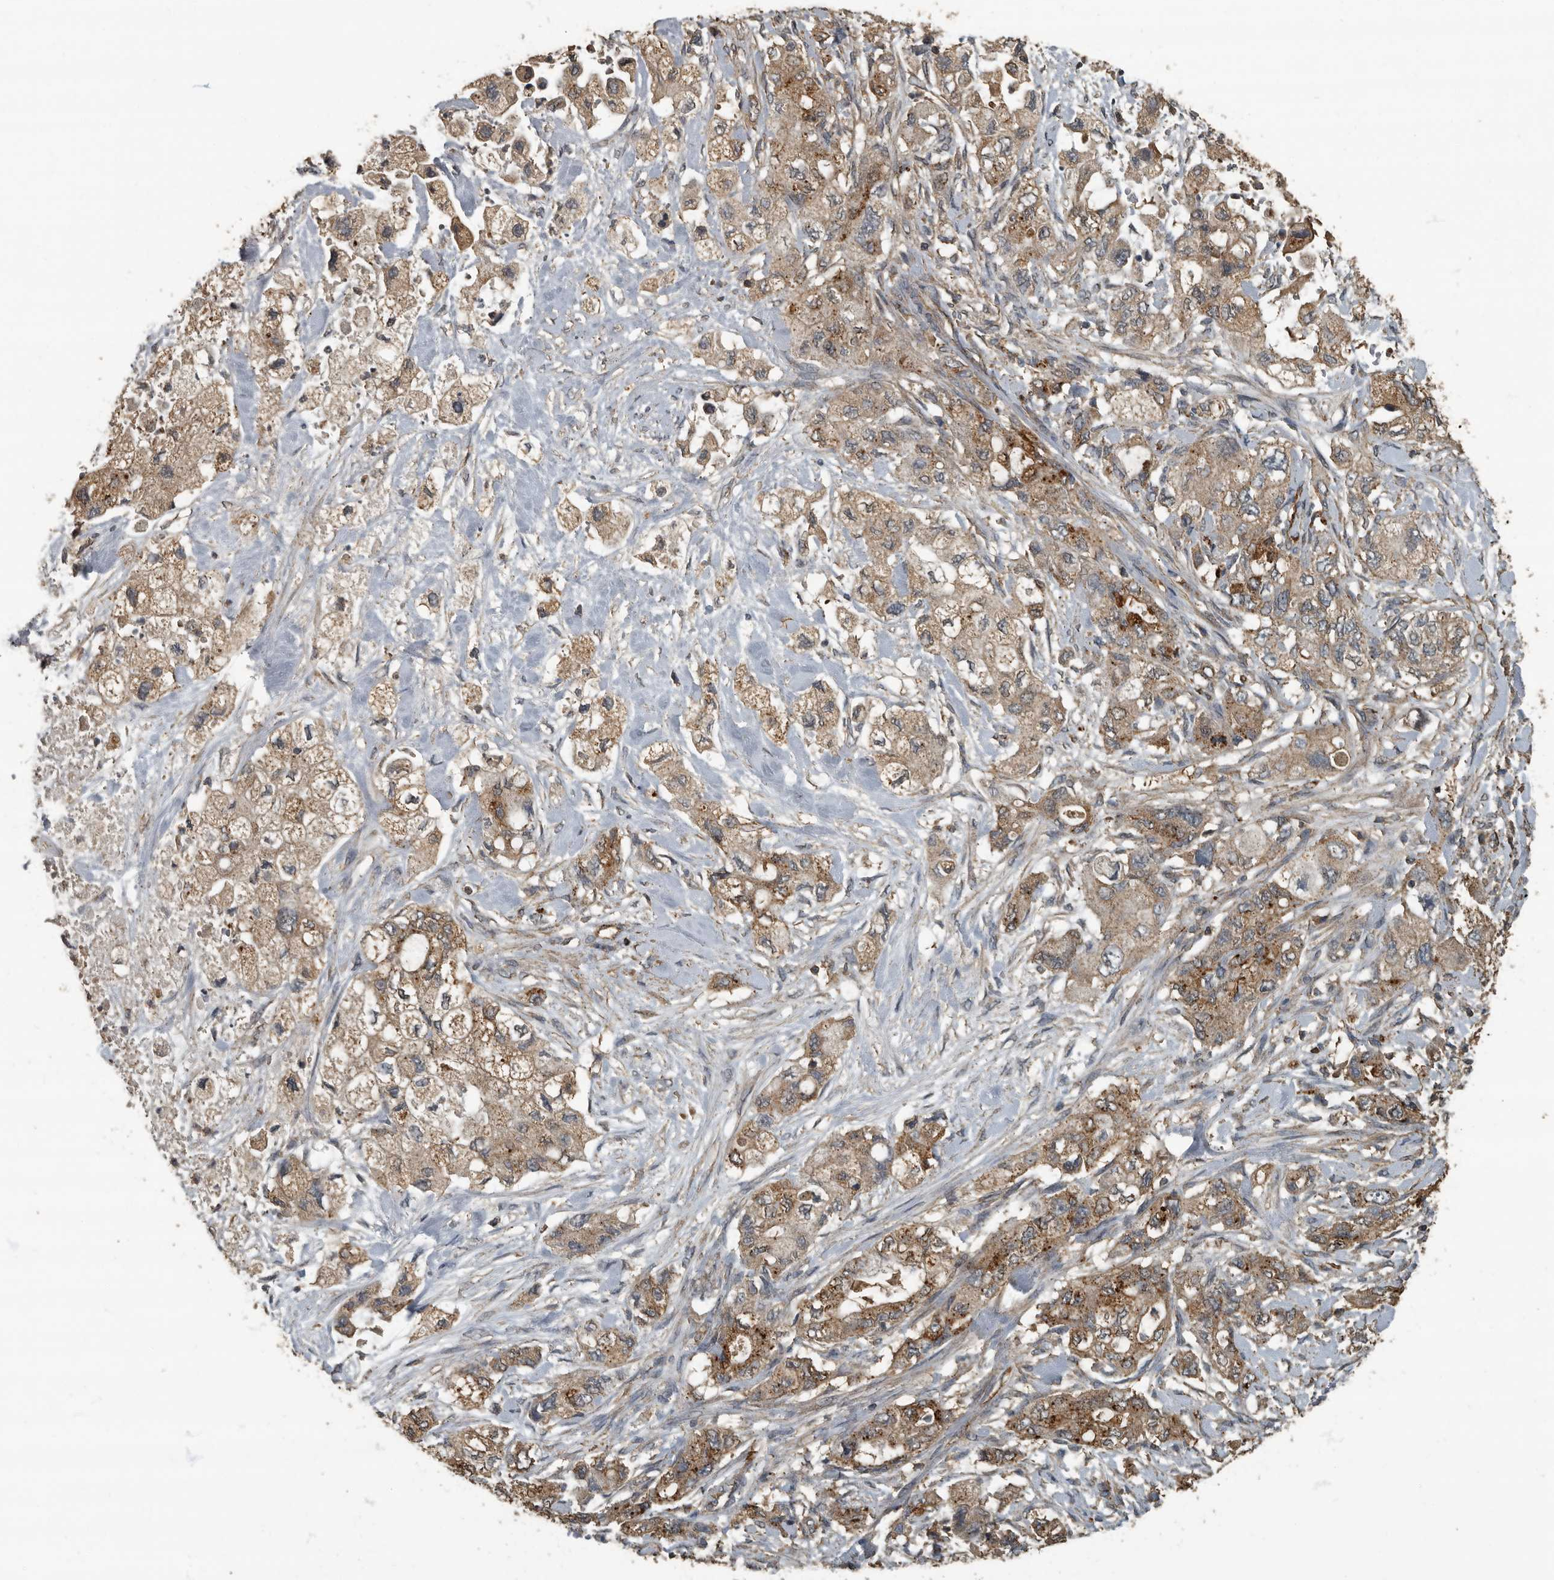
{"staining": {"intensity": "weak", "quantity": ">75%", "location": "cytoplasmic/membranous"}, "tissue": "pancreatic cancer", "cell_type": "Tumor cells", "image_type": "cancer", "snomed": [{"axis": "morphology", "description": "Adenocarcinoma, NOS"}, {"axis": "topography", "description": "Pancreas"}], "caption": "Approximately >75% of tumor cells in pancreatic adenocarcinoma display weak cytoplasmic/membranous protein positivity as visualized by brown immunohistochemical staining.", "gene": "IL15RA", "patient": {"sex": "female", "age": 73}}